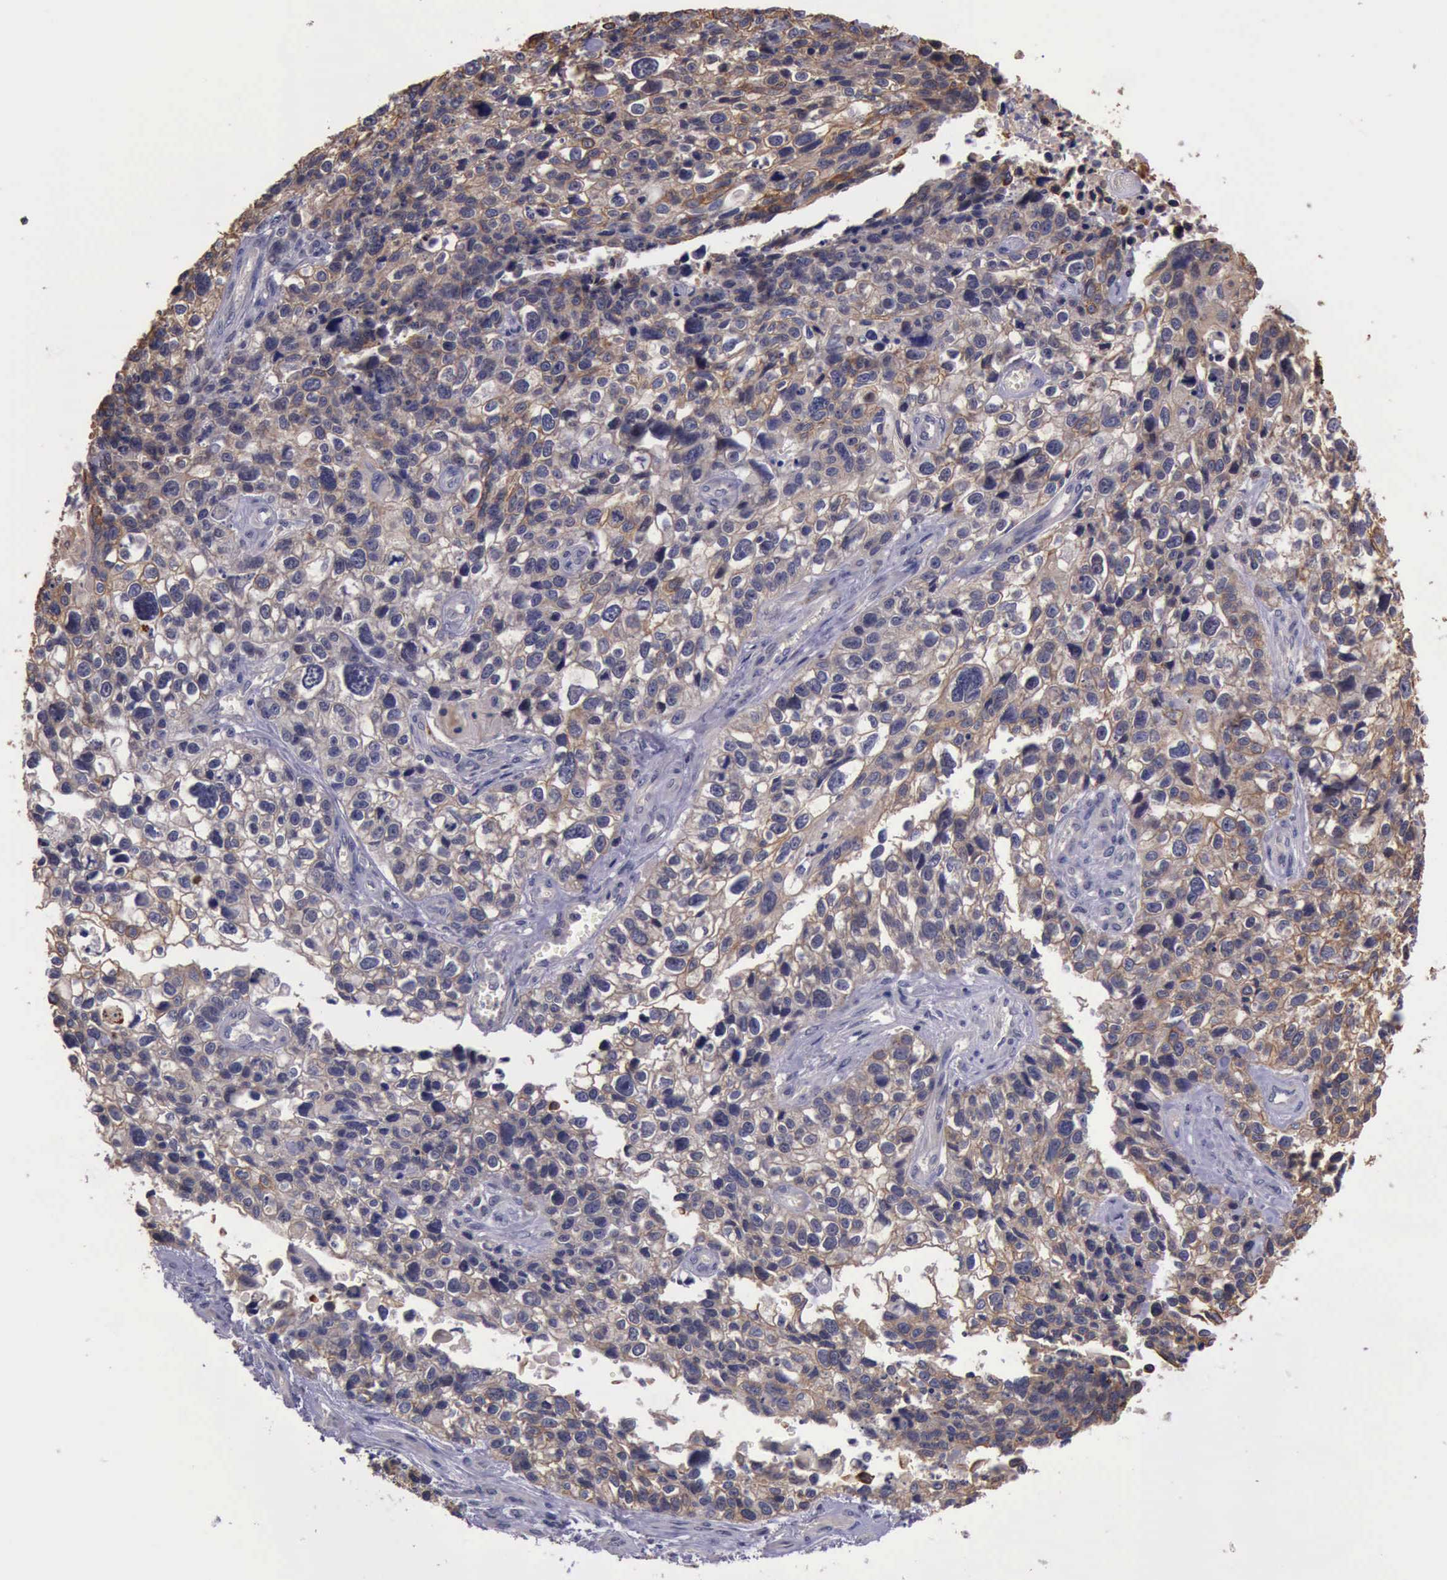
{"staining": {"intensity": "negative", "quantity": "none", "location": "none"}, "tissue": "lung cancer", "cell_type": "Tumor cells", "image_type": "cancer", "snomed": [{"axis": "morphology", "description": "Squamous cell carcinoma, NOS"}, {"axis": "topography", "description": "Lymph node"}, {"axis": "topography", "description": "Lung"}], "caption": "Lung cancer stained for a protein using immunohistochemistry (IHC) reveals no positivity tumor cells.", "gene": "RAB39B", "patient": {"sex": "male", "age": 74}}